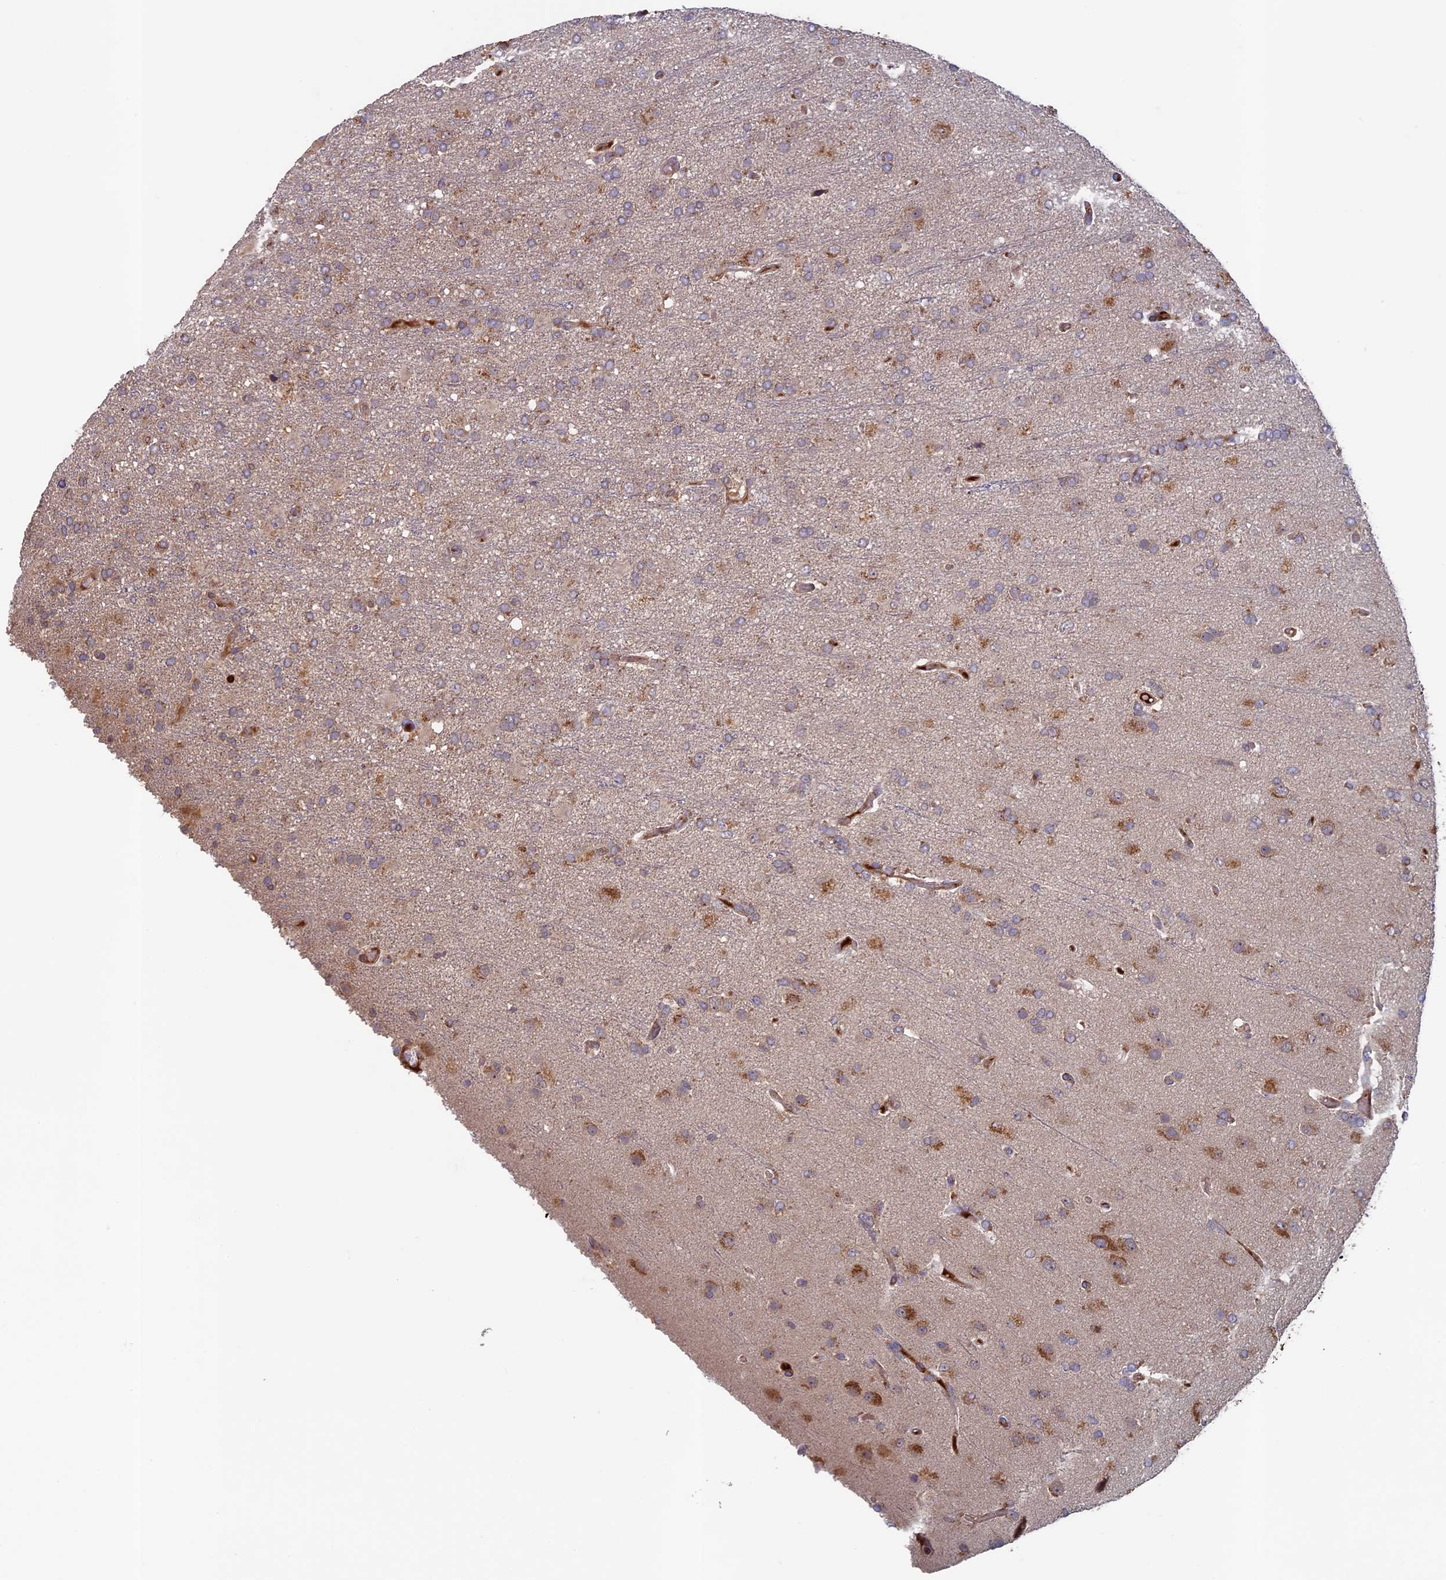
{"staining": {"intensity": "weak", "quantity": "25%-75%", "location": "cytoplasmic/membranous"}, "tissue": "glioma", "cell_type": "Tumor cells", "image_type": "cancer", "snomed": [{"axis": "morphology", "description": "Glioma, malignant, High grade"}, {"axis": "topography", "description": "Brain"}], "caption": "Immunohistochemical staining of human high-grade glioma (malignant) shows low levels of weak cytoplasmic/membranous expression in about 25%-75% of tumor cells. Nuclei are stained in blue.", "gene": "RCCD1", "patient": {"sex": "female", "age": 74}}